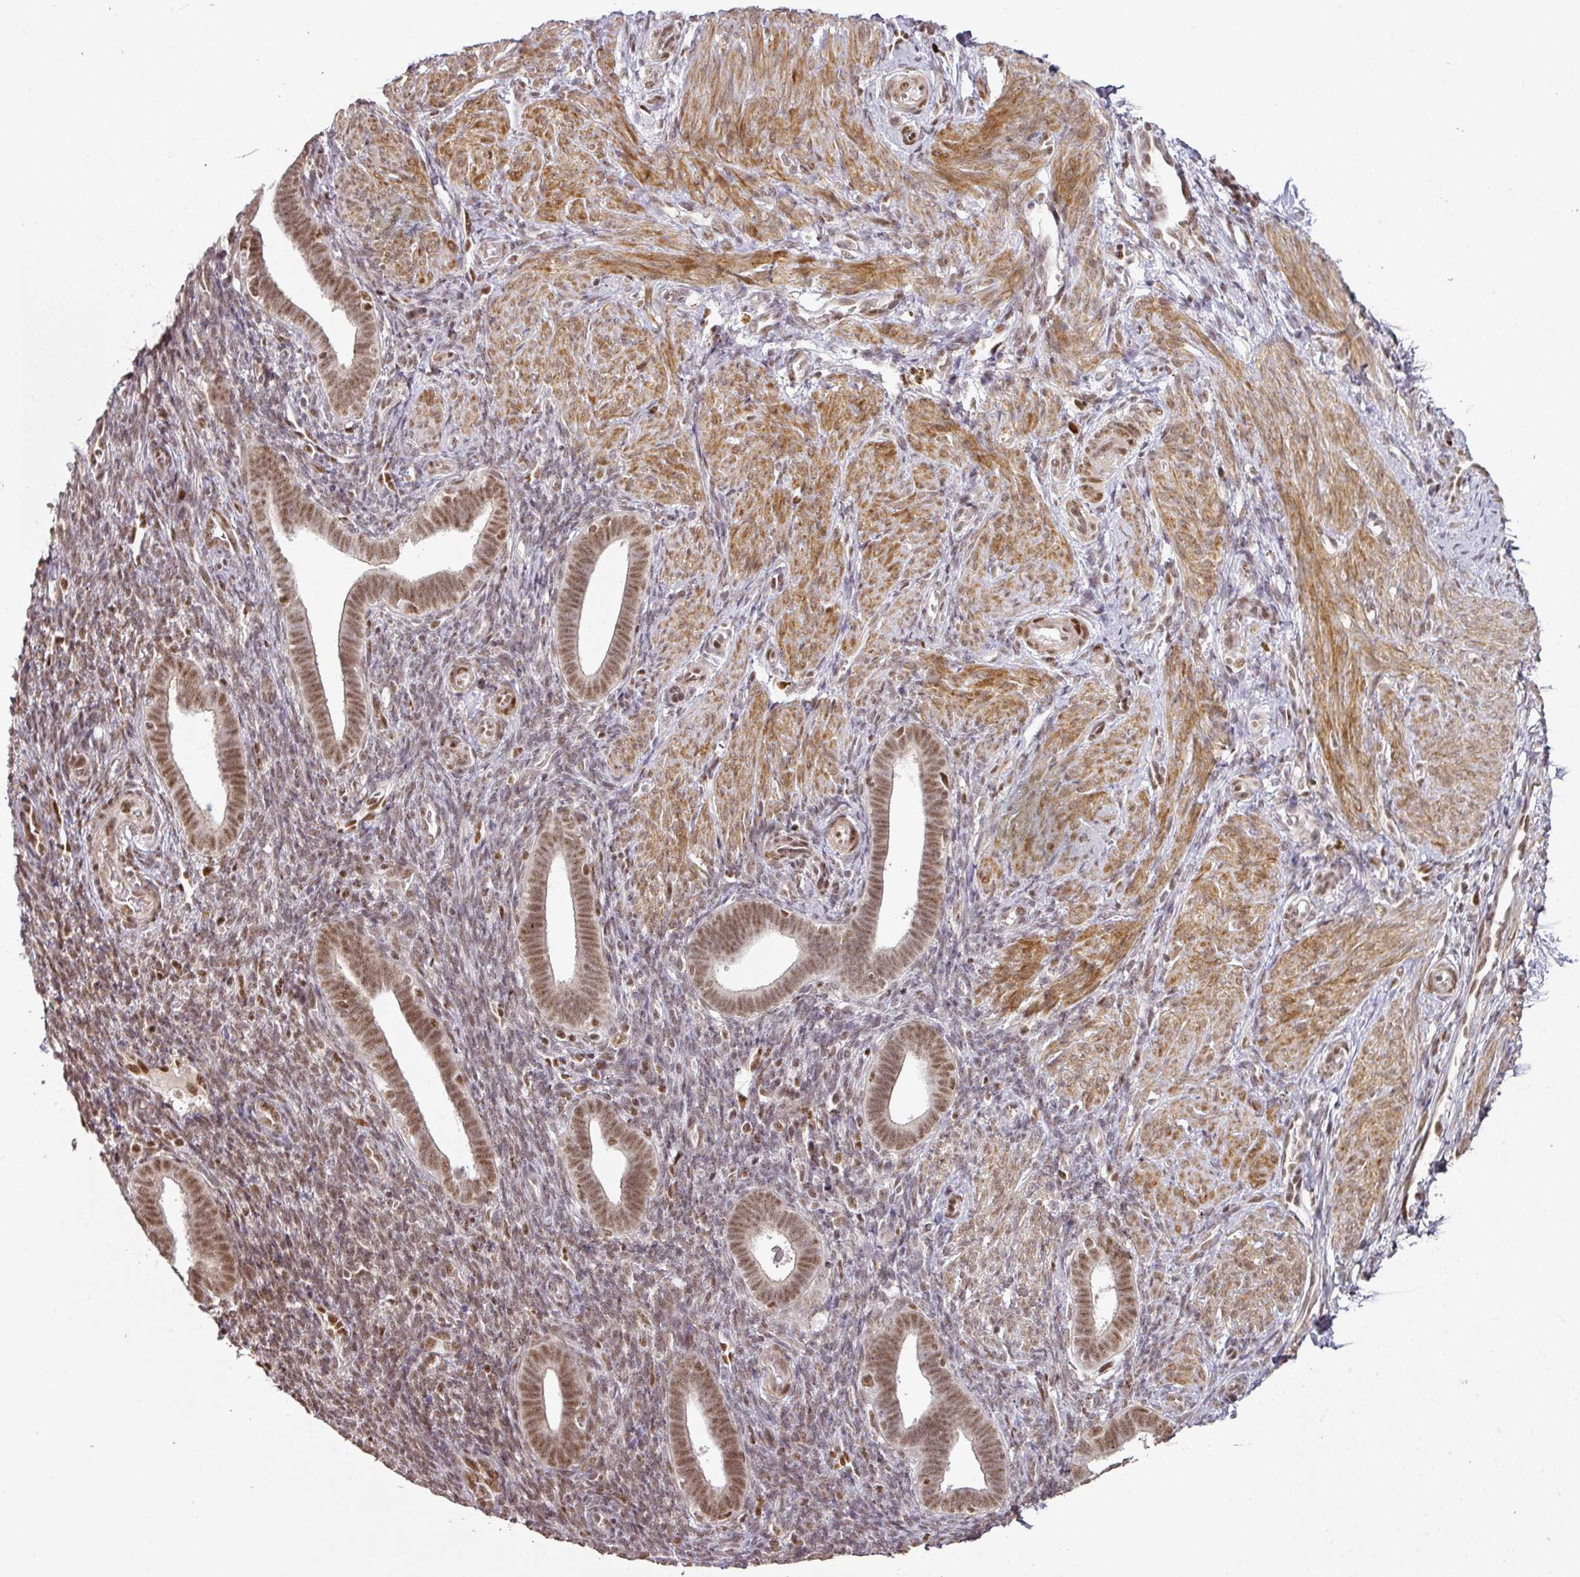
{"staining": {"intensity": "moderate", "quantity": "25%-75%", "location": "nuclear"}, "tissue": "endometrium", "cell_type": "Cells in endometrial stroma", "image_type": "normal", "snomed": [{"axis": "morphology", "description": "Normal tissue, NOS"}, {"axis": "topography", "description": "Endometrium"}], "caption": "Protein positivity by immunohistochemistry exhibits moderate nuclear staining in about 25%-75% of cells in endometrial stroma in benign endometrium. (Stains: DAB in brown, nuclei in blue, Microscopy: brightfield microscopy at high magnification).", "gene": "GPRIN2", "patient": {"sex": "female", "age": 34}}